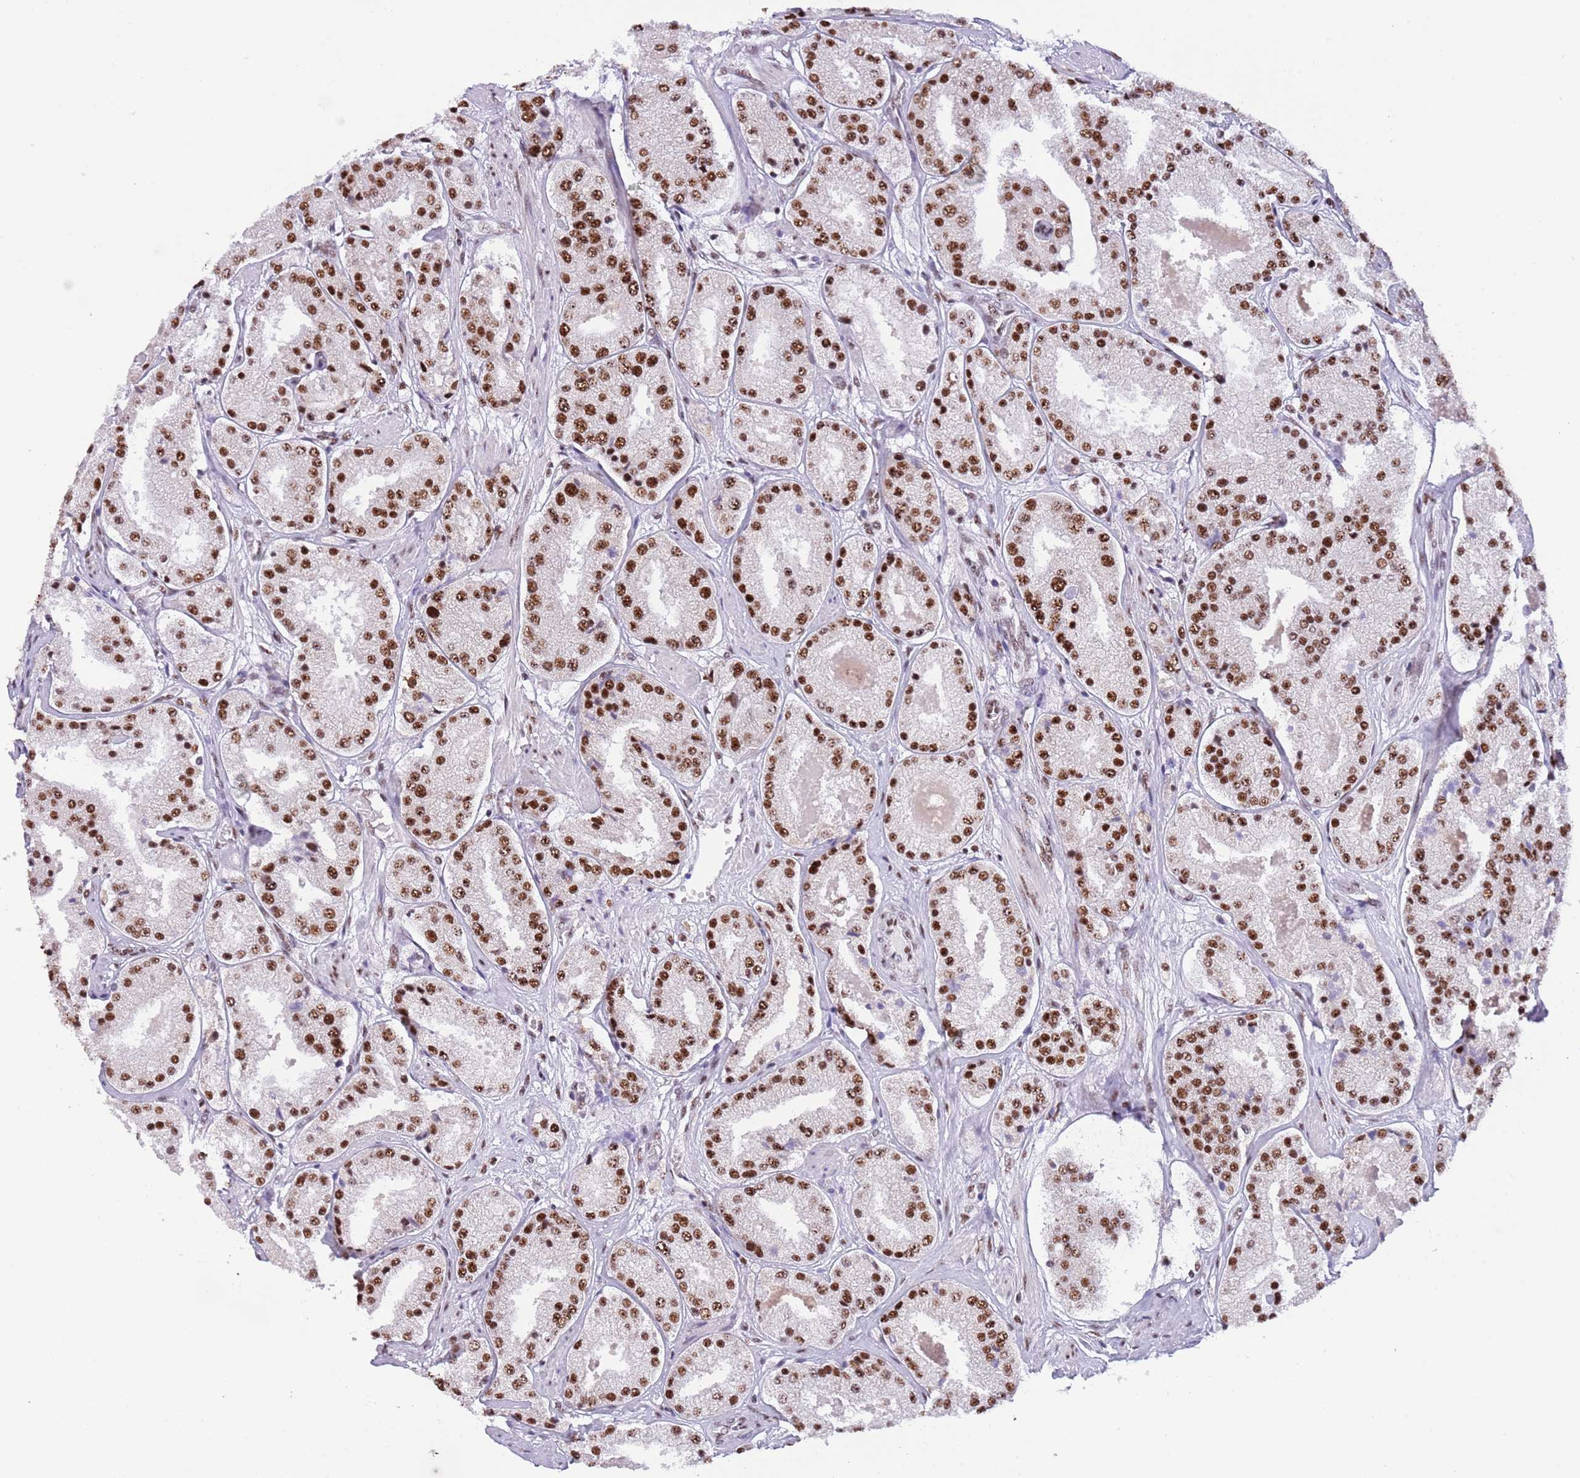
{"staining": {"intensity": "strong", "quantity": ">75%", "location": "nuclear"}, "tissue": "prostate cancer", "cell_type": "Tumor cells", "image_type": "cancer", "snomed": [{"axis": "morphology", "description": "Adenocarcinoma, High grade"}, {"axis": "topography", "description": "Prostate"}], "caption": "DAB (3,3'-diaminobenzidine) immunohistochemical staining of prostate cancer reveals strong nuclear protein expression in approximately >75% of tumor cells. The staining is performed using DAB (3,3'-diaminobenzidine) brown chromogen to label protein expression. The nuclei are counter-stained blue using hematoxylin.", "gene": "SF3A2", "patient": {"sex": "male", "age": 63}}